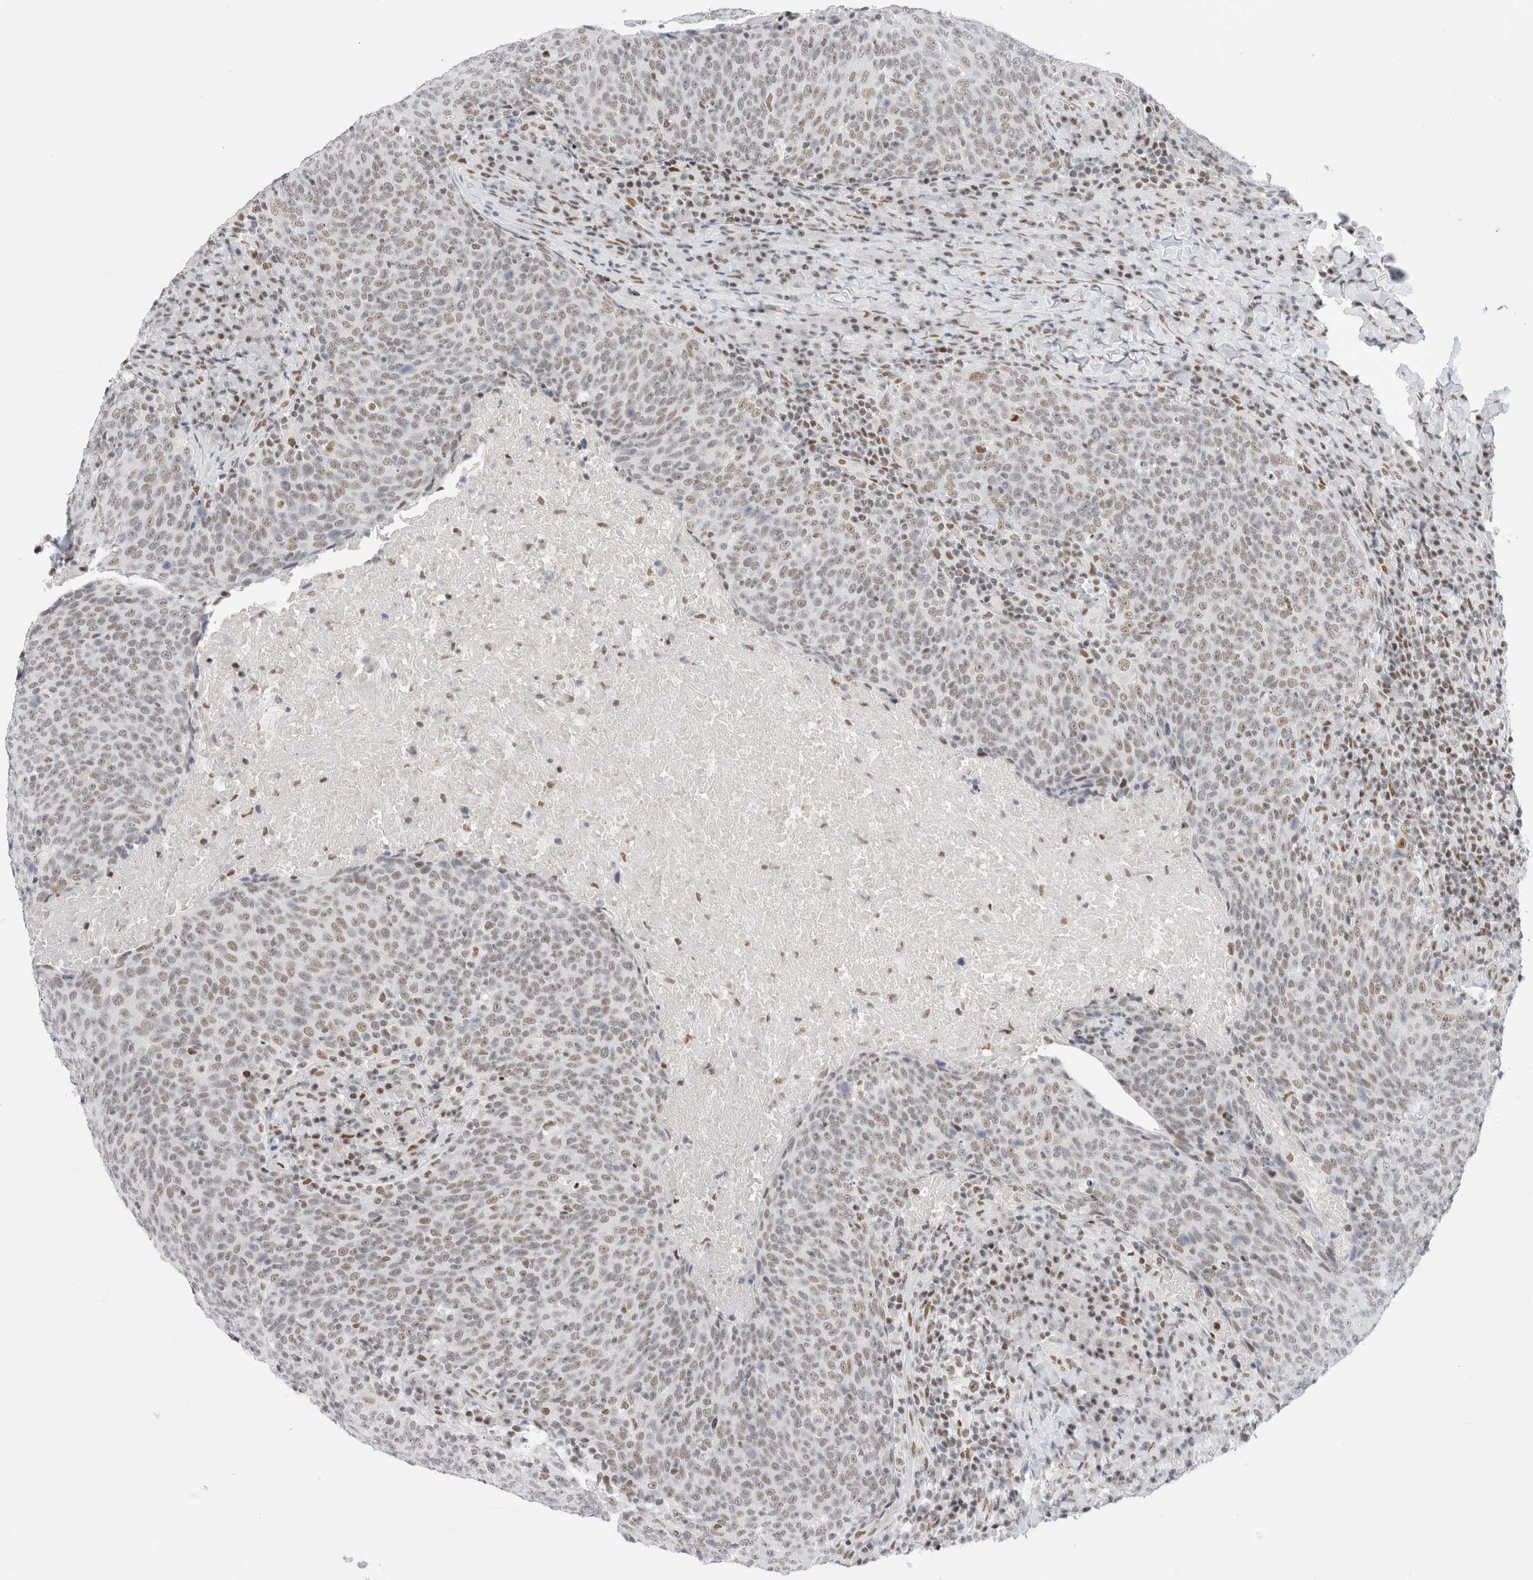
{"staining": {"intensity": "moderate", "quantity": ">75%", "location": "nuclear"}, "tissue": "head and neck cancer", "cell_type": "Tumor cells", "image_type": "cancer", "snomed": [{"axis": "morphology", "description": "Squamous cell carcinoma, NOS"}, {"axis": "morphology", "description": "Squamous cell carcinoma, metastatic, NOS"}, {"axis": "topography", "description": "Lymph node"}, {"axis": "topography", "description": "Head-Neck"}], "caption": "IHC staining of head and neck cancer (squamous cell carcinoma), which exhibits medium levels of moderate nuclear positivity in approximately >75% of tumor cells indicating moderate nuclear protein expression. The staining was performed using DAB (brown) for protein detection and nuclei were counterstained in hematoxylin (blue).", "gene": "COPS7A", "patient": {"sex": "male", "age": 62}}